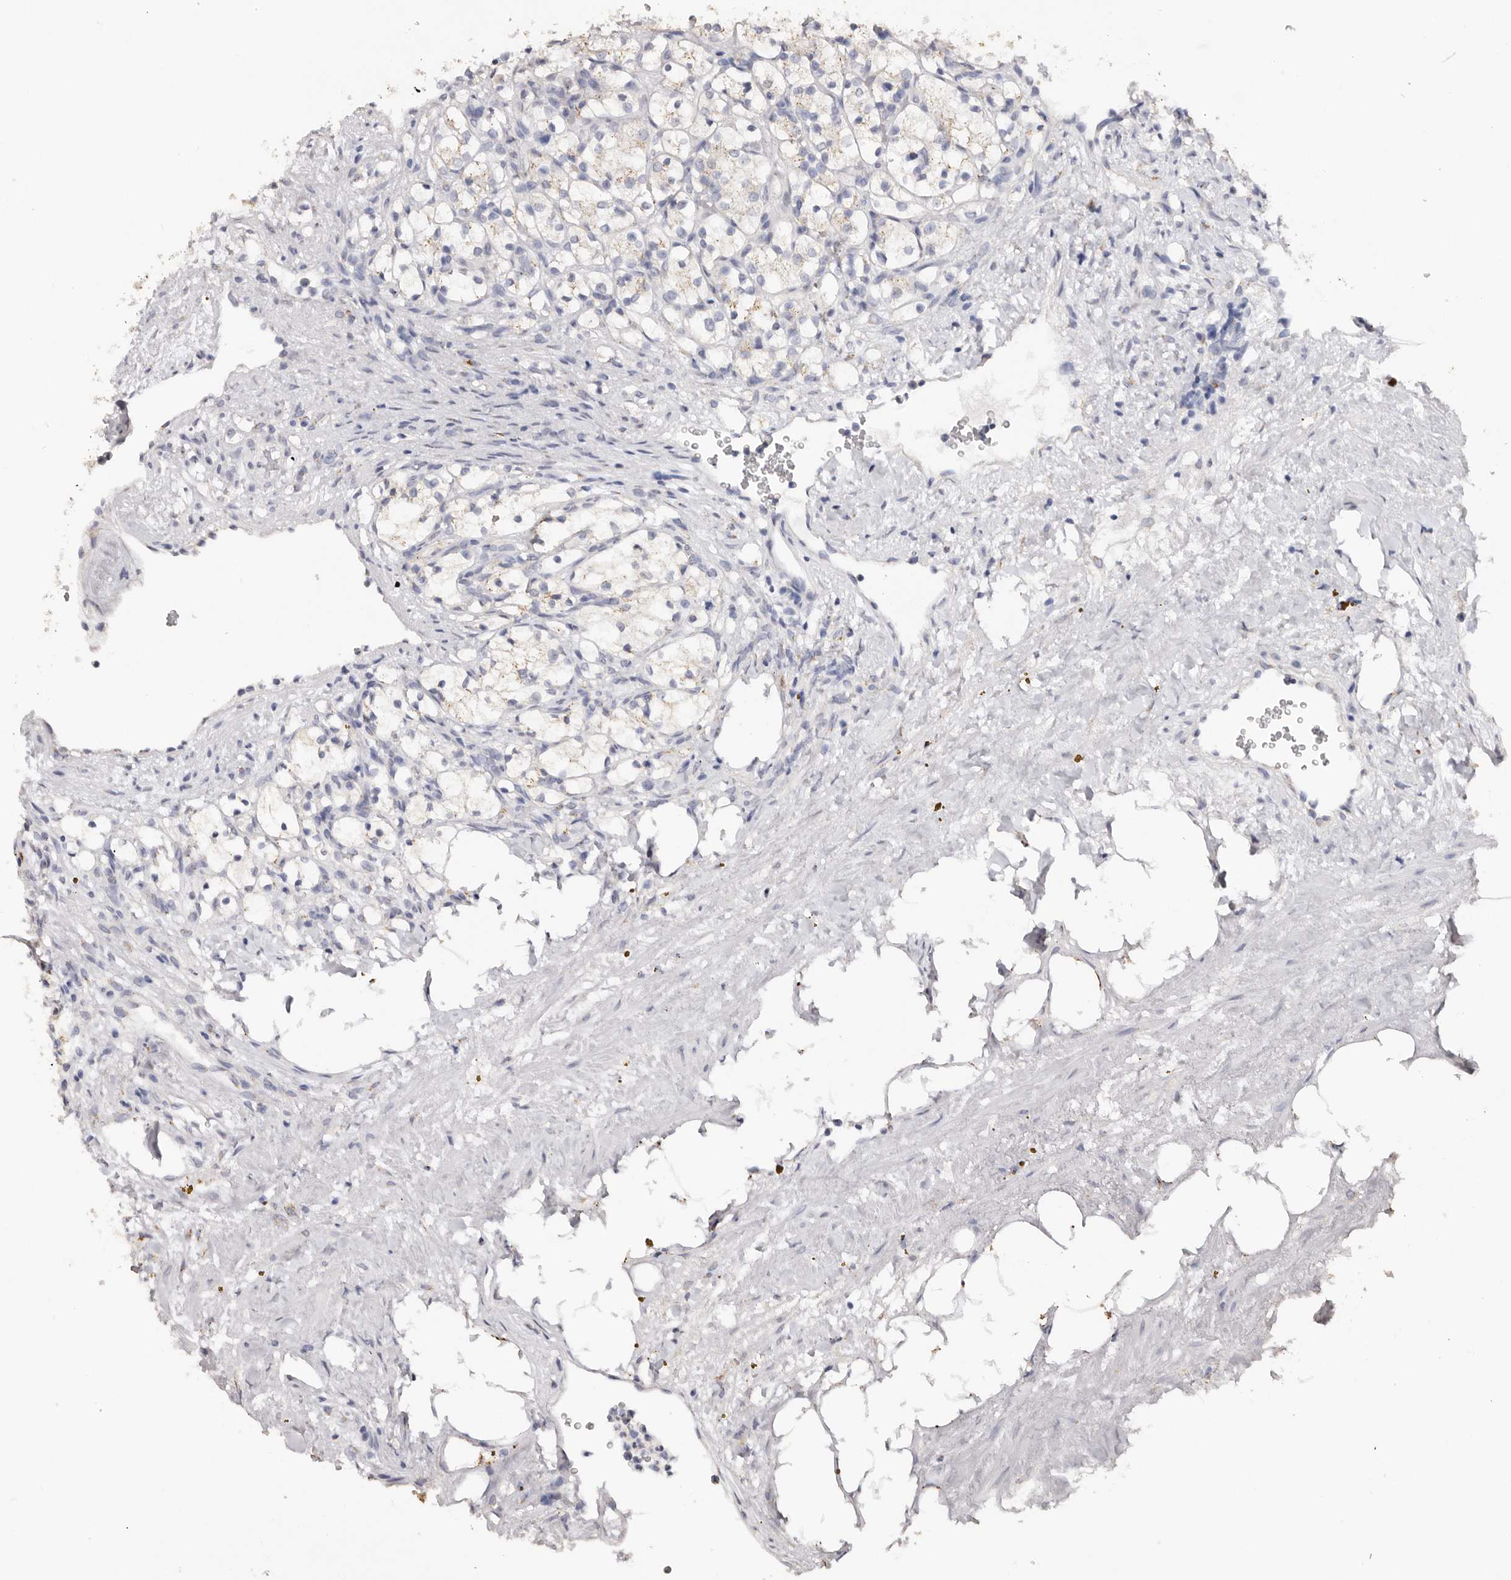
{"staining": {"intensity": "negative", "quantity": "none", "location": "none"}, "tissue": "renal cancer", "cell_type": "Tumor cells", "image_type": "cancer", "snomed": [{"axis": "morphology", "description": "Adenocarcinoma, NOS"}, {"axis": "topography", "description": "Kidney"}], "caption": "Tumor cells are negative for protein expression in human adenocarcinoma (renal). The staining is performed using DAB brown chromogen with nuclei counter-stained in using hematoxylin.", "gene": "LGALS7B", "patient": {"sex": "female", "age": 69}}